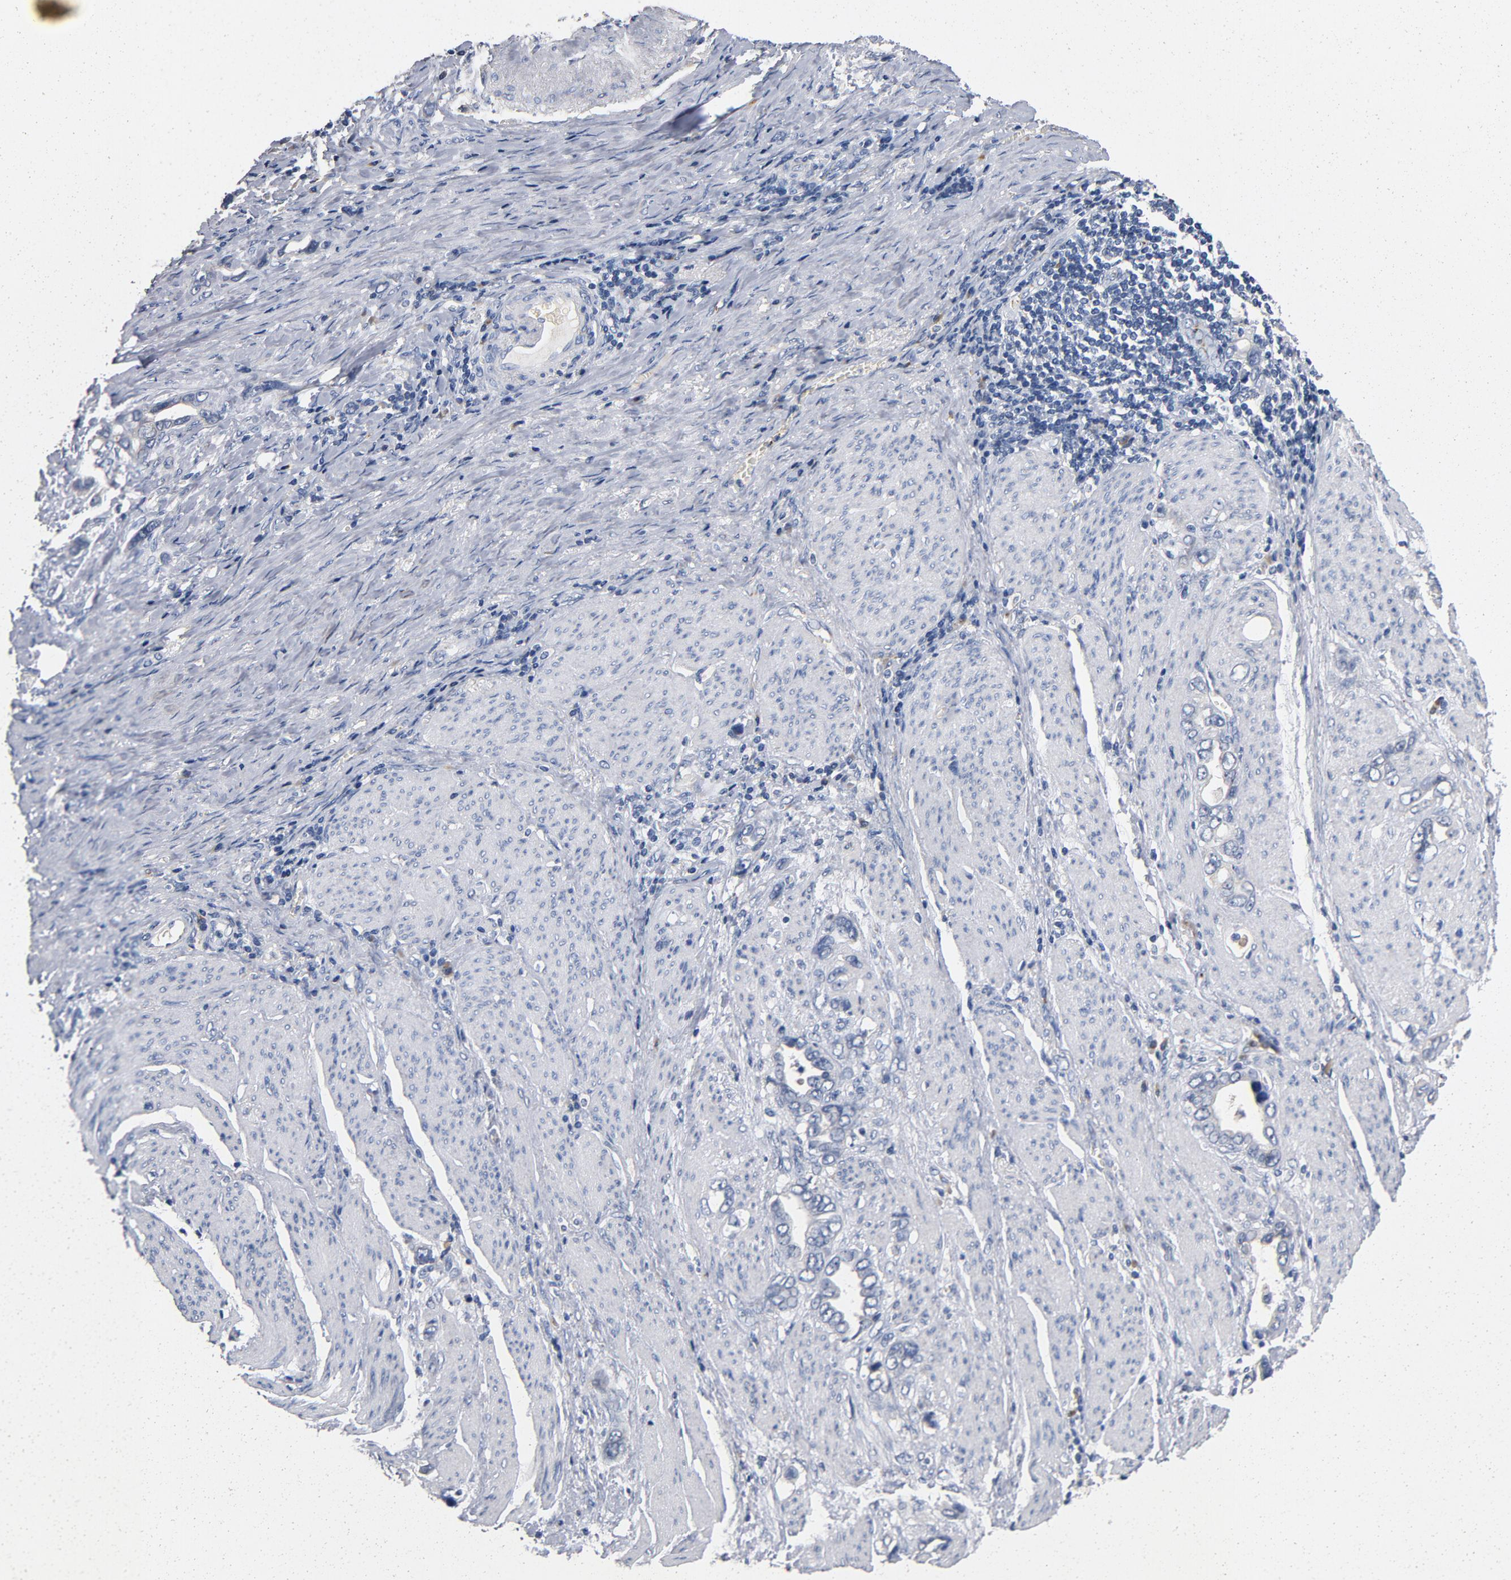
{"staining": {"intensity": "negative", "quantity": "none", "location": "none"}, "tissue": "stomach cancer", "cell_type": "Tumor cells", "image_type": "cancer", "snomed": [{"axis": "morphology", "description": "Adenocarcinoma, NOS"}, {"axis": "topography", "description": "Stomach"}], "caption": "This is an IHC micrograph of stomach adenocarcinoma. There is no expression in tumor cells.", "gene": "LMAN2", "patient": {"sex": "male", "age": 78}}